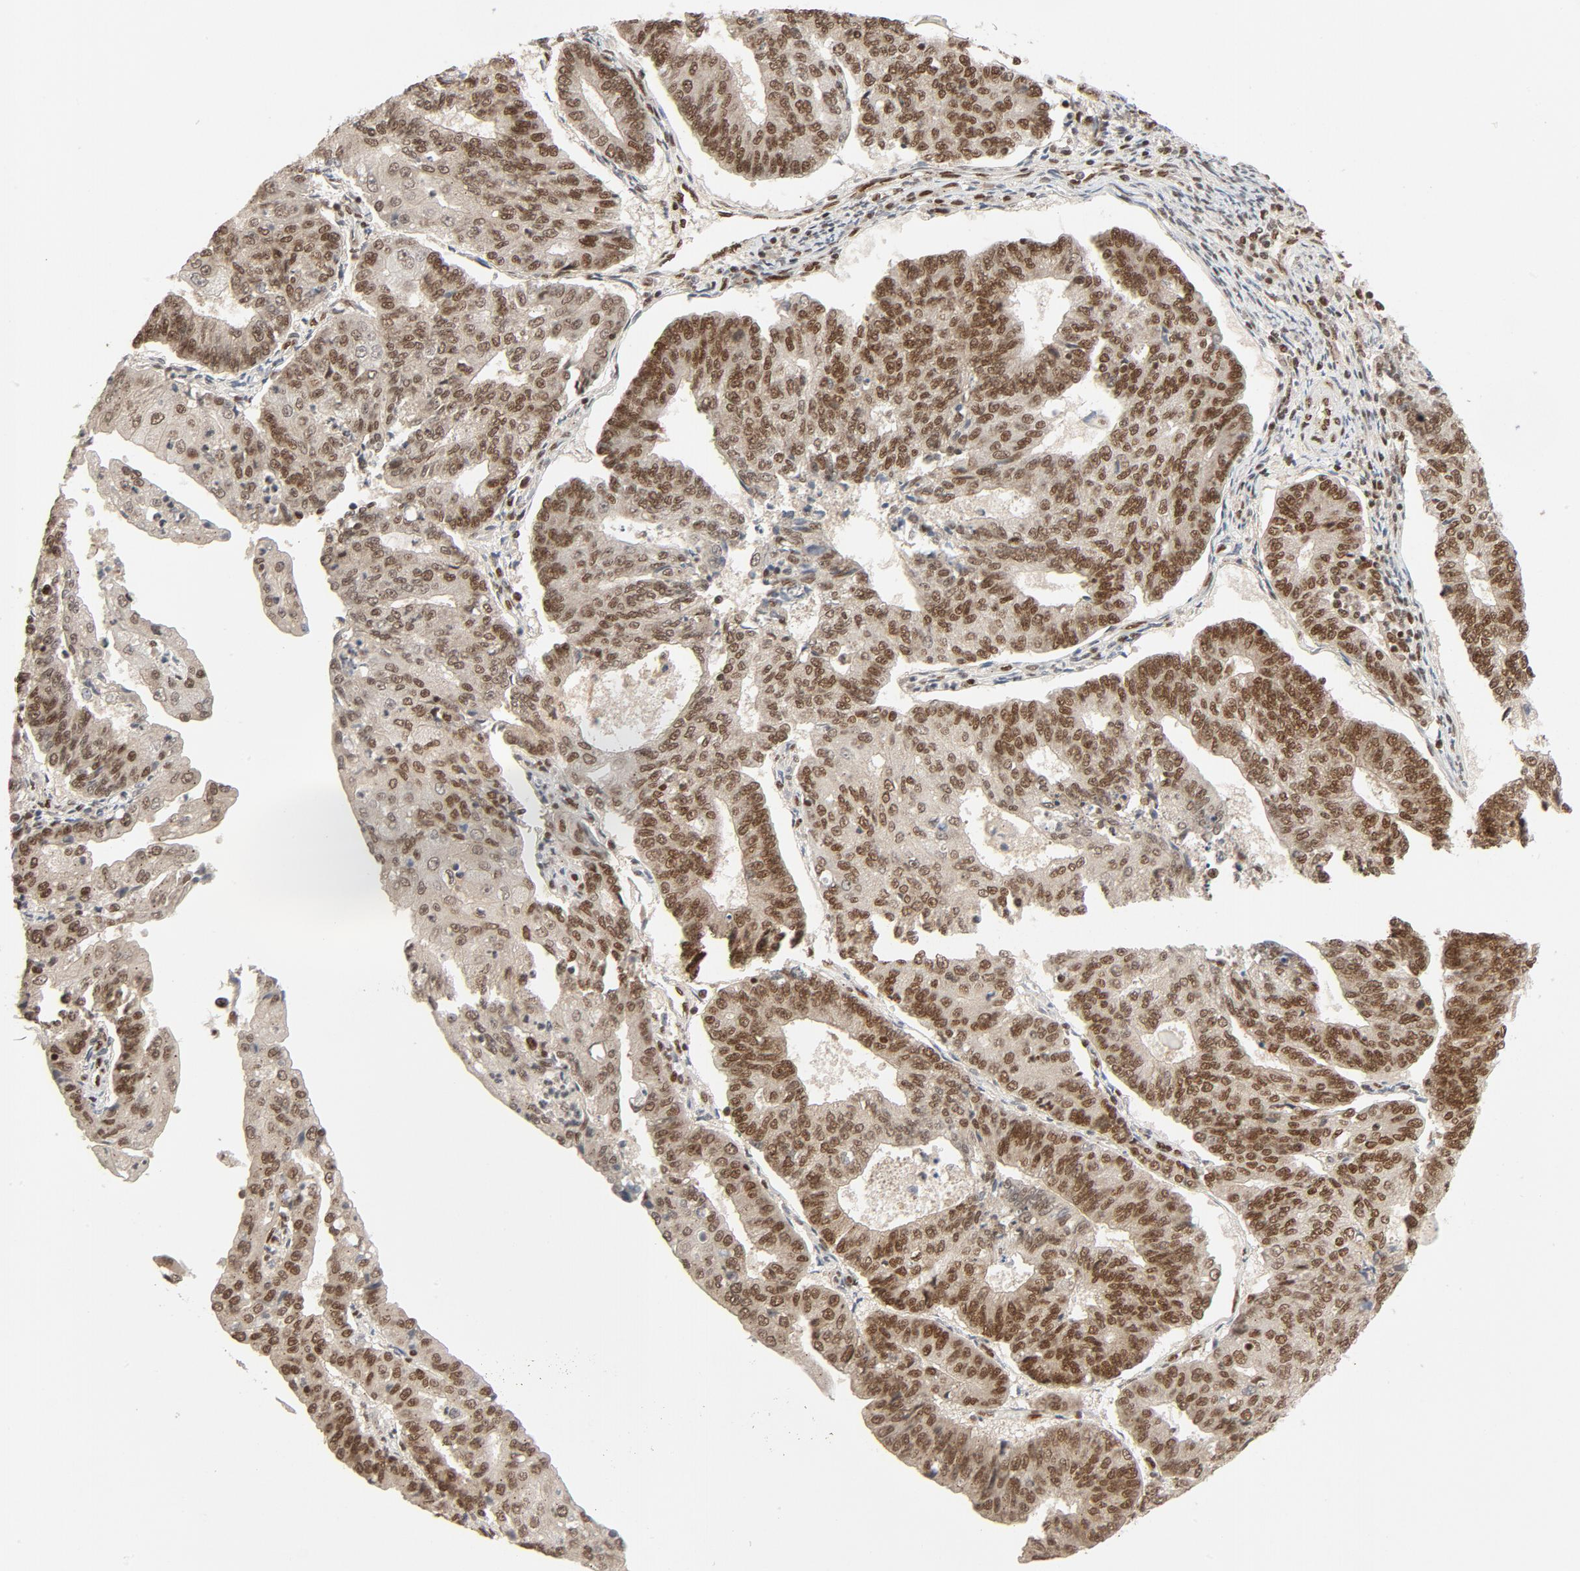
{"staining": {"intensity": "strong", "quantity": ">75%", "location": "nuclear"}, "tissue": "endometrial cancer", "cell_type": "Tumor cells", "image_type": "cancer", "snomed": [{"axis": "morphology", "description": "Adenocarcinoma, NOS"}, {"axis": "topography", "description": "Endometrium"}], "caption": "This is a photomicrograph of immunohistochemistry staining of adenocarcinoma (endometrial), which shows strong staining in the nuclear of tumor cells.", "gene": "SMARCD1", "patient": {"sex": "female", "age": 56}}